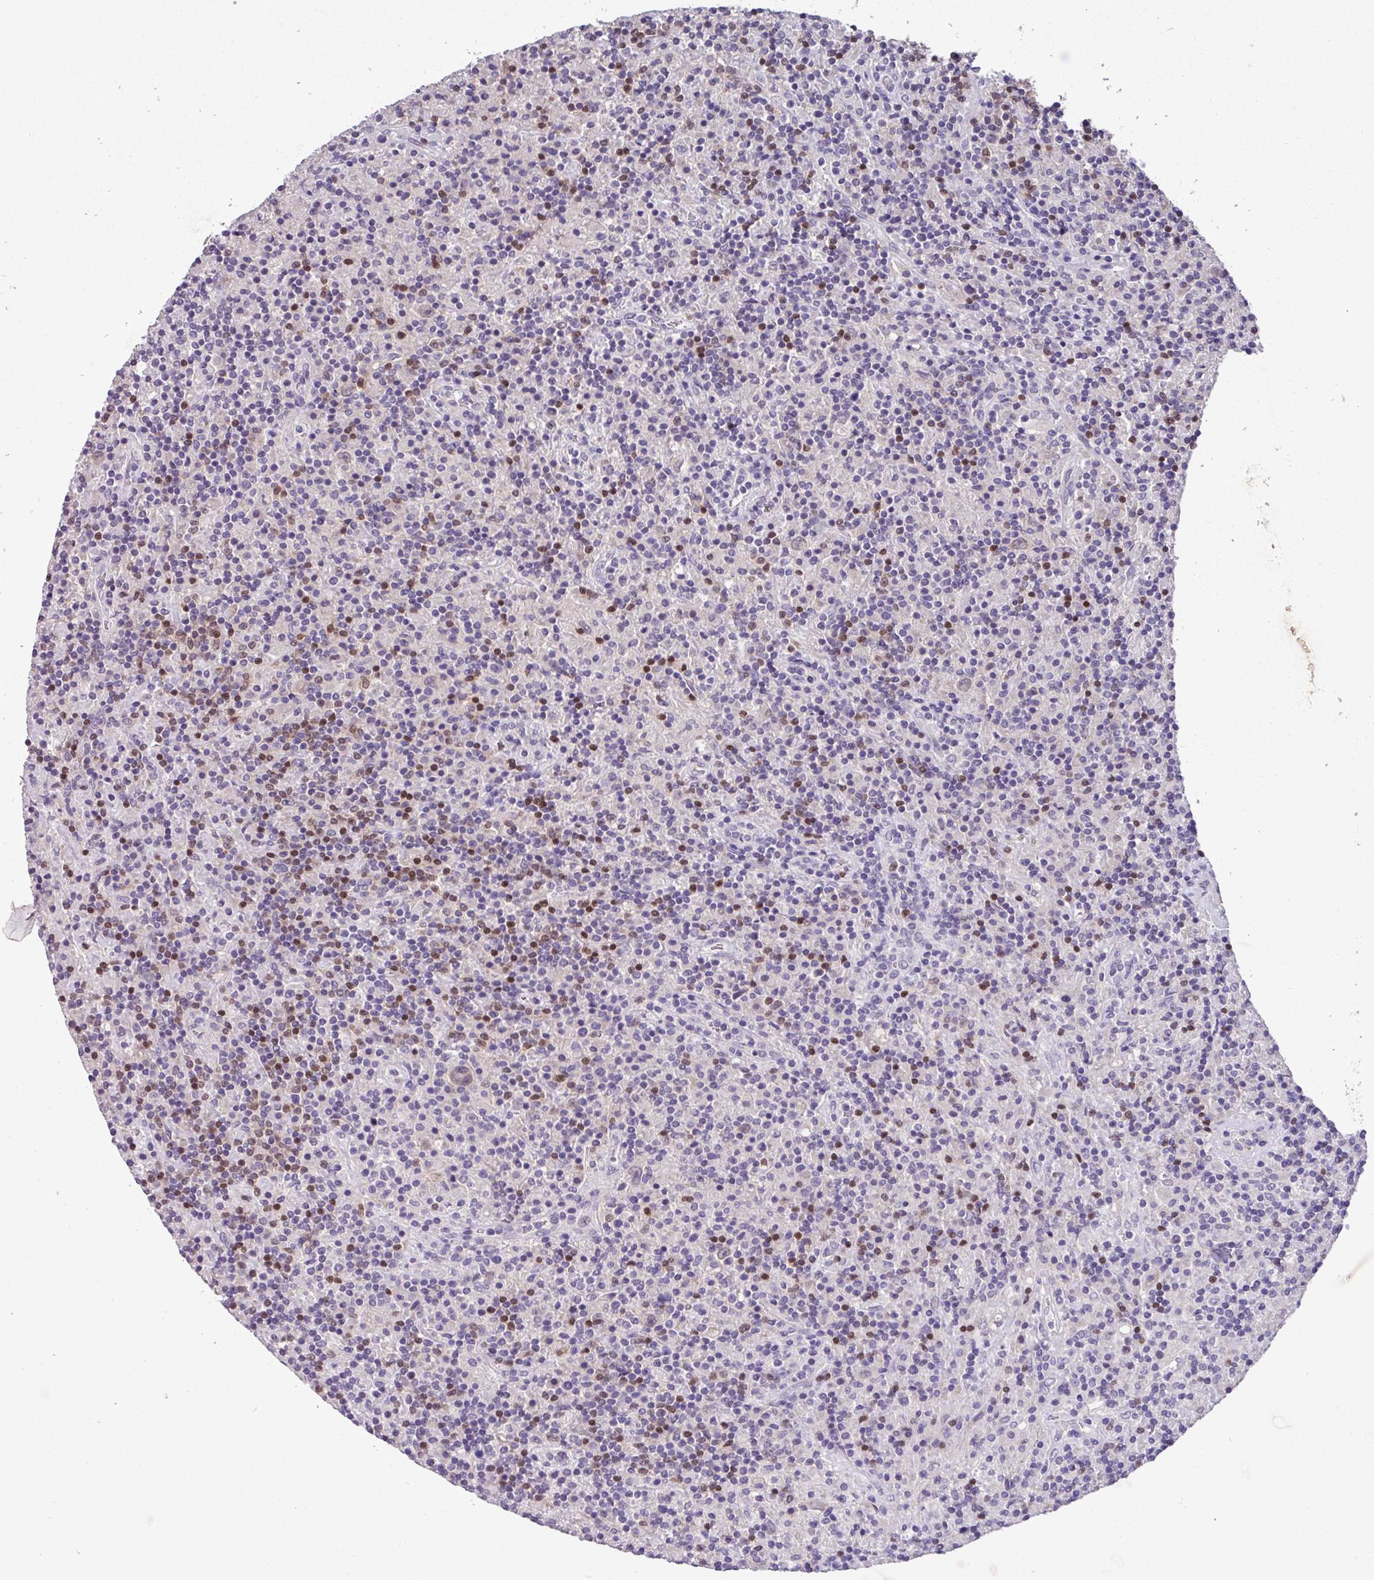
{"staining": {"intensity": "negative", "quantity": "none", "location": "none"}, "tissue": "lymphoma", "cell_type": "Tumor cells", "image_type": "cancer", "snomed": [{"axis": "morphology", "description": "Hodgkin's disease, NOS"}, {"axis": "topography", "description": "Lymph node"}], "caption": "IHC micrograph of human Hodgkin's disease stained for a protein (brown), which shows no expression in tumor cells.", "gene": "PAX8", "patient": {"sex": "male", "age": 70}}